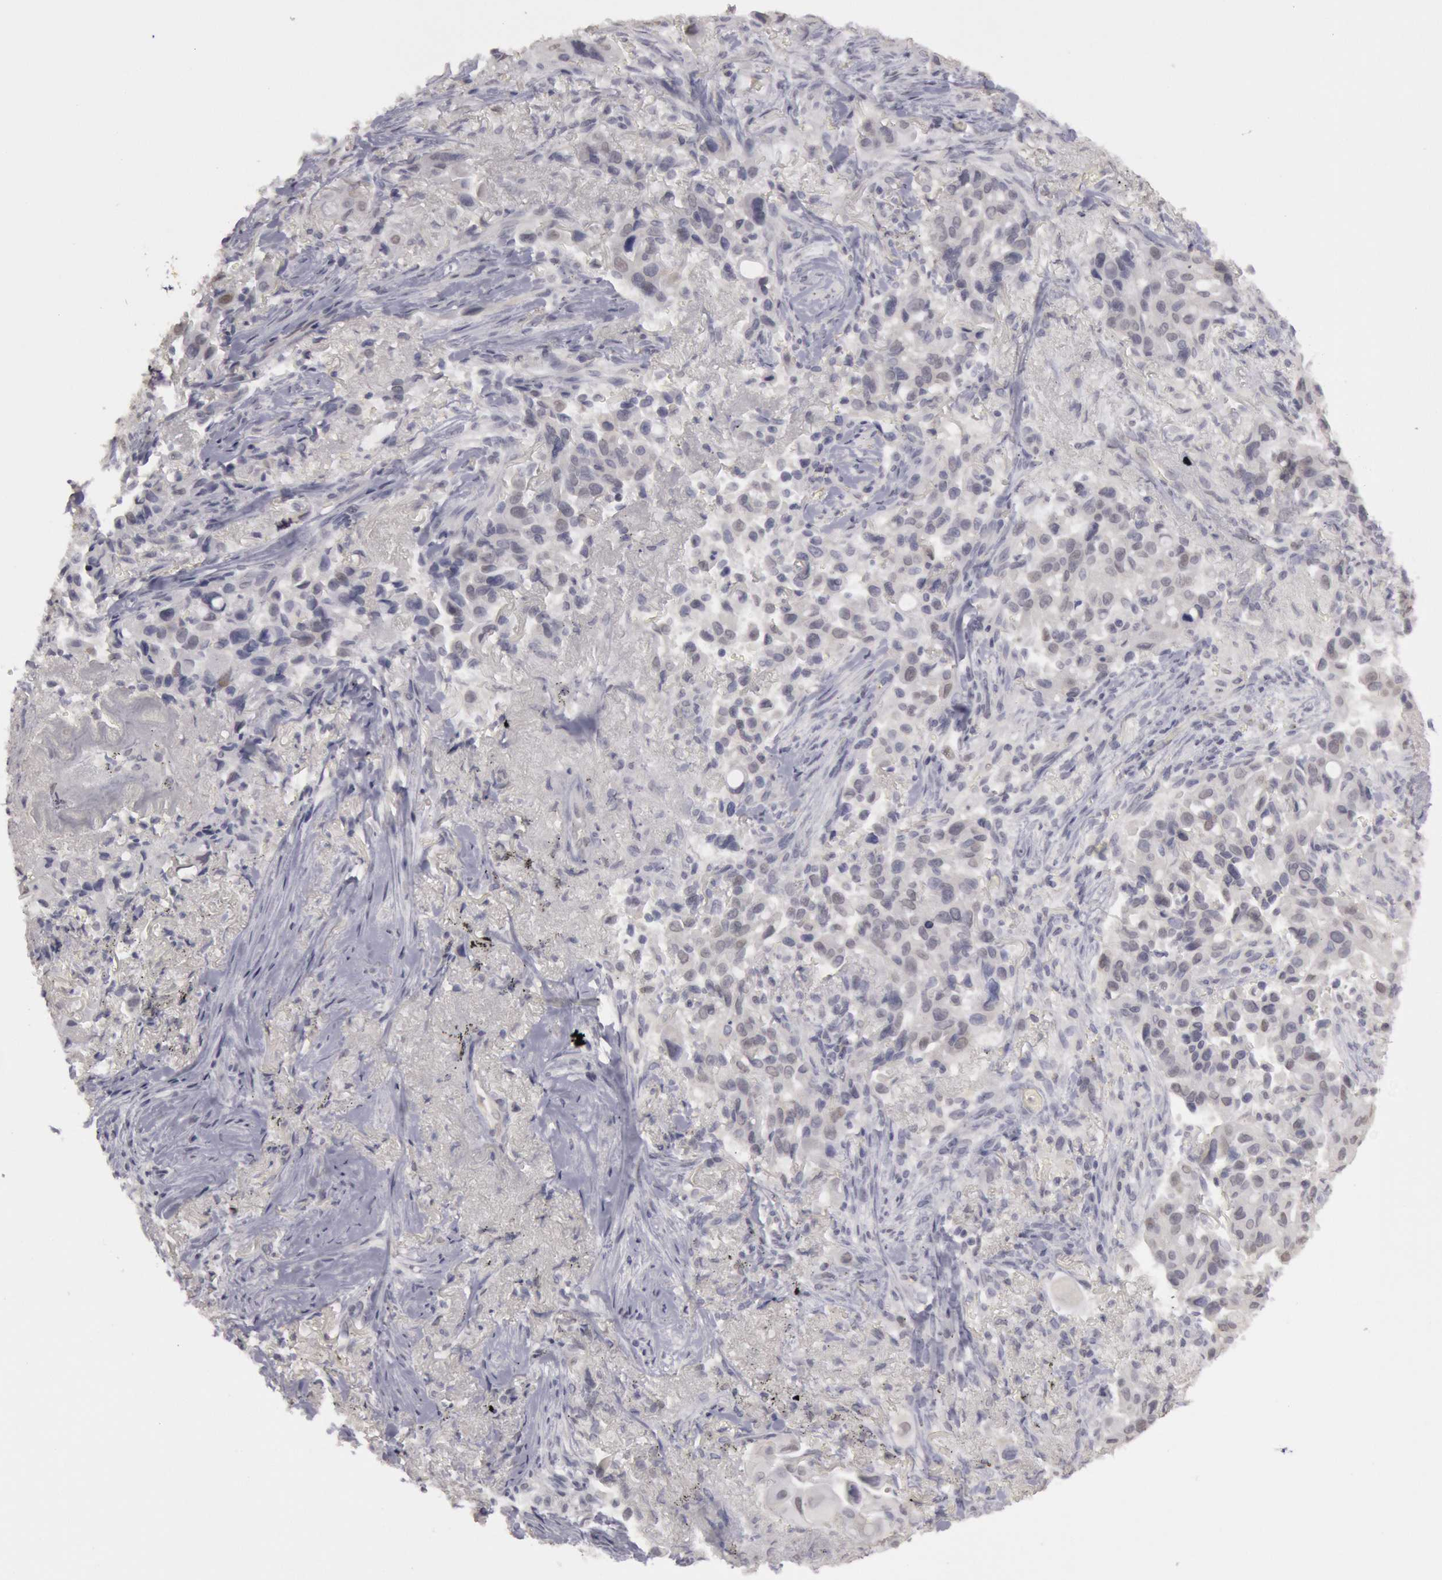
{"staining": {"intensity": "negative", "quantity": "none", "location": "none"}, "tissue": "lung cancer", "cell_type": "Tumor cells", "image_type": "cancer", "snomed": [{"axis": "morphology", "description": "Adenocarcinoma, NOS"}, {"axis": "topography", "description": "Lung"}], "caption": "Lung adenocarcinoma stained for a protein using immunohistochemistry (IHC) demonstrates no positivity tumor cells.", "gene": "RIMBP3C", "patient": {"sex": "male", "age": 68}}